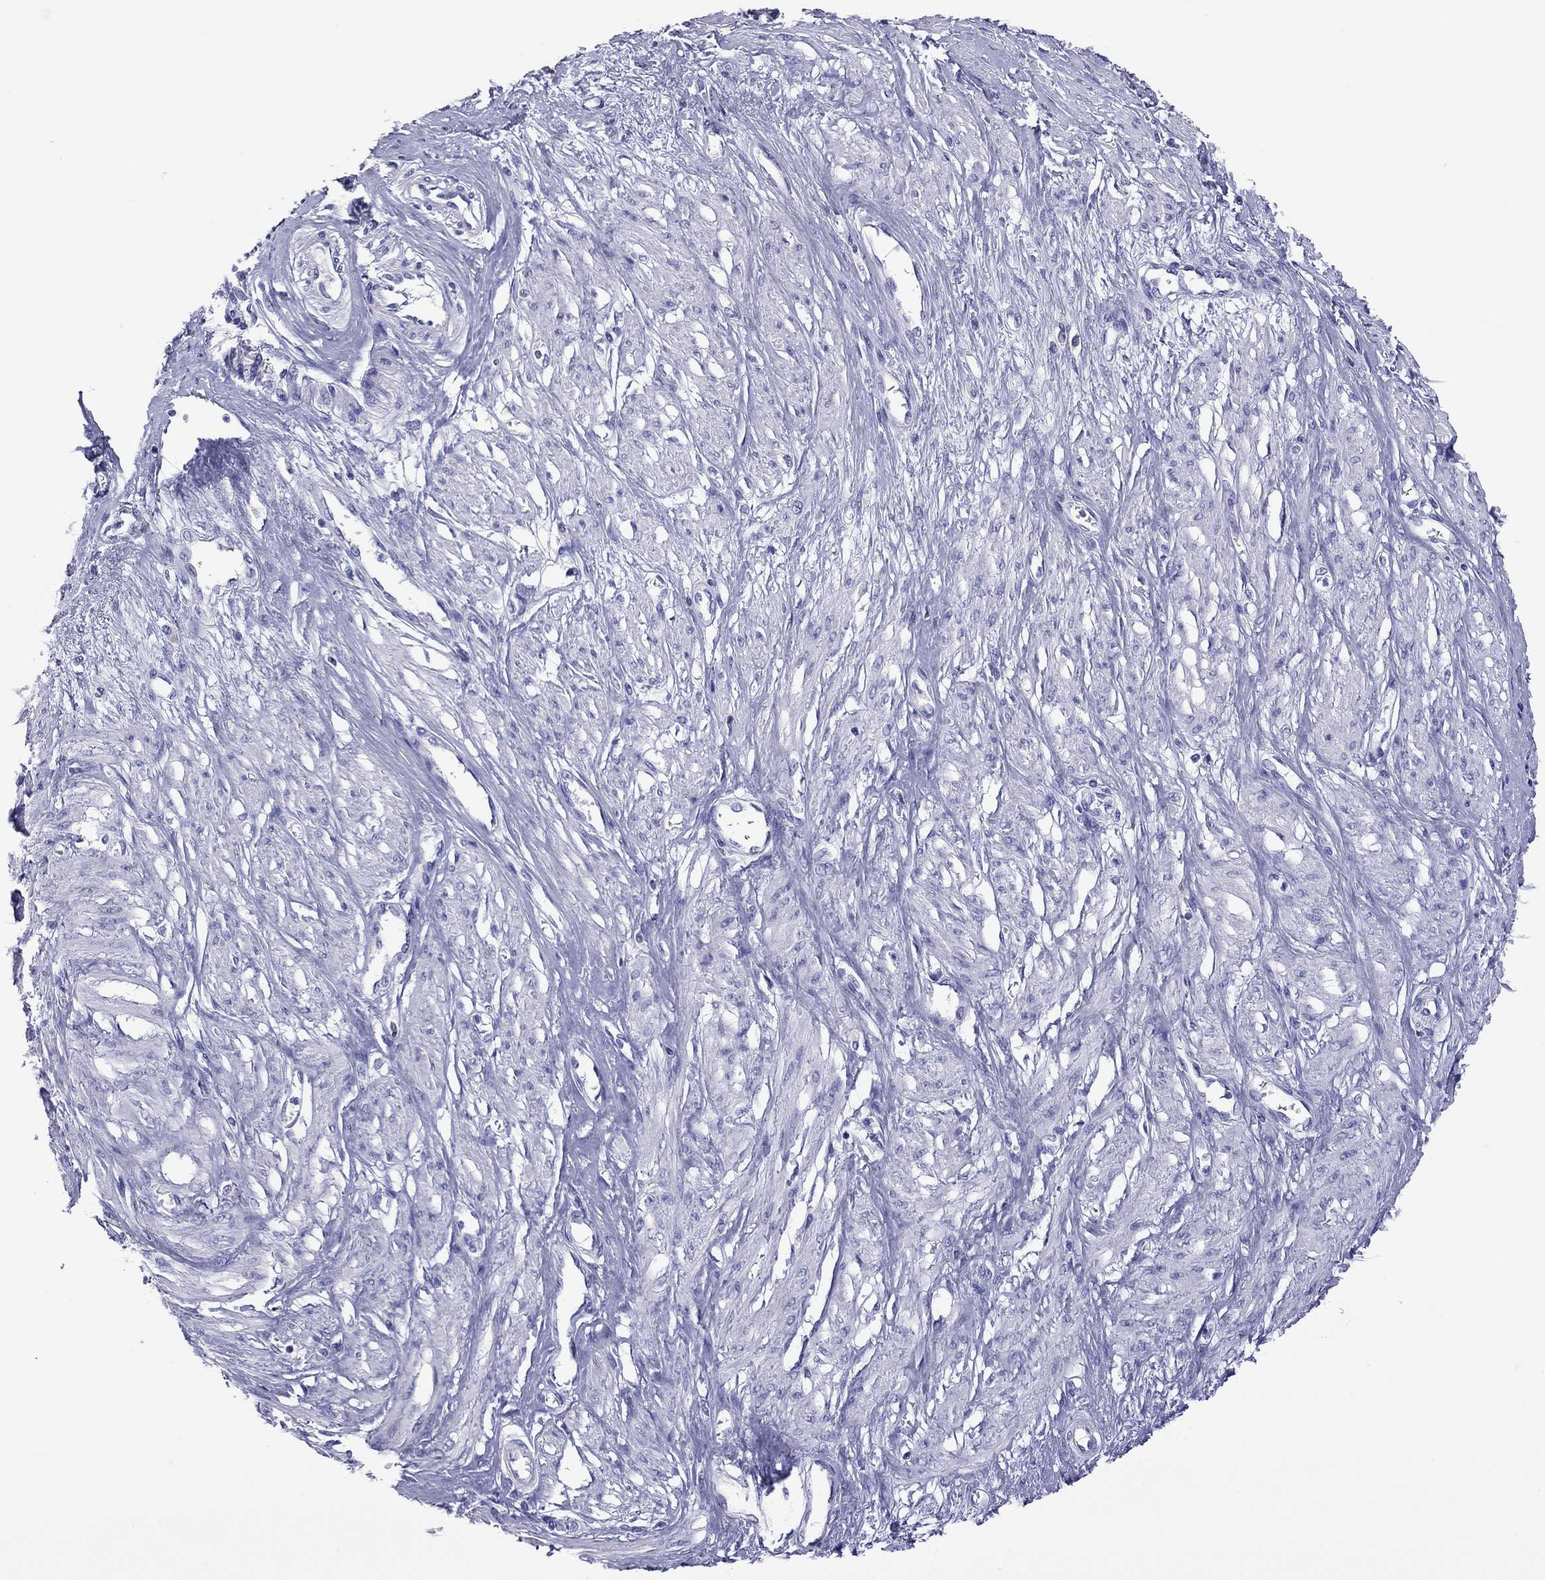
{"staining": {"intensity": "negative", "quantity": "none", "location": "none"}, "tissue": "smooth muscle", "cell_type": "Smooth muscle cells", "image_type": "normal", "snomed": [{"axis": "morphology", "description": "Normal tissue, NOS"}, {"axis": "topography", "description": "Smooth muscle"}, {"axis": "topography", "description": "Uterus"}], "caption": "A photomicrograph of smooth muscle stained for a protein shows no brown staining in smooth muscle cells. (DAB (3,3'-diaminobenzidine) IHC visualized using brightfield microscopy, high magnification).", "gene": "COL9A1", "patient": {"sex": "female", "age": 39}}